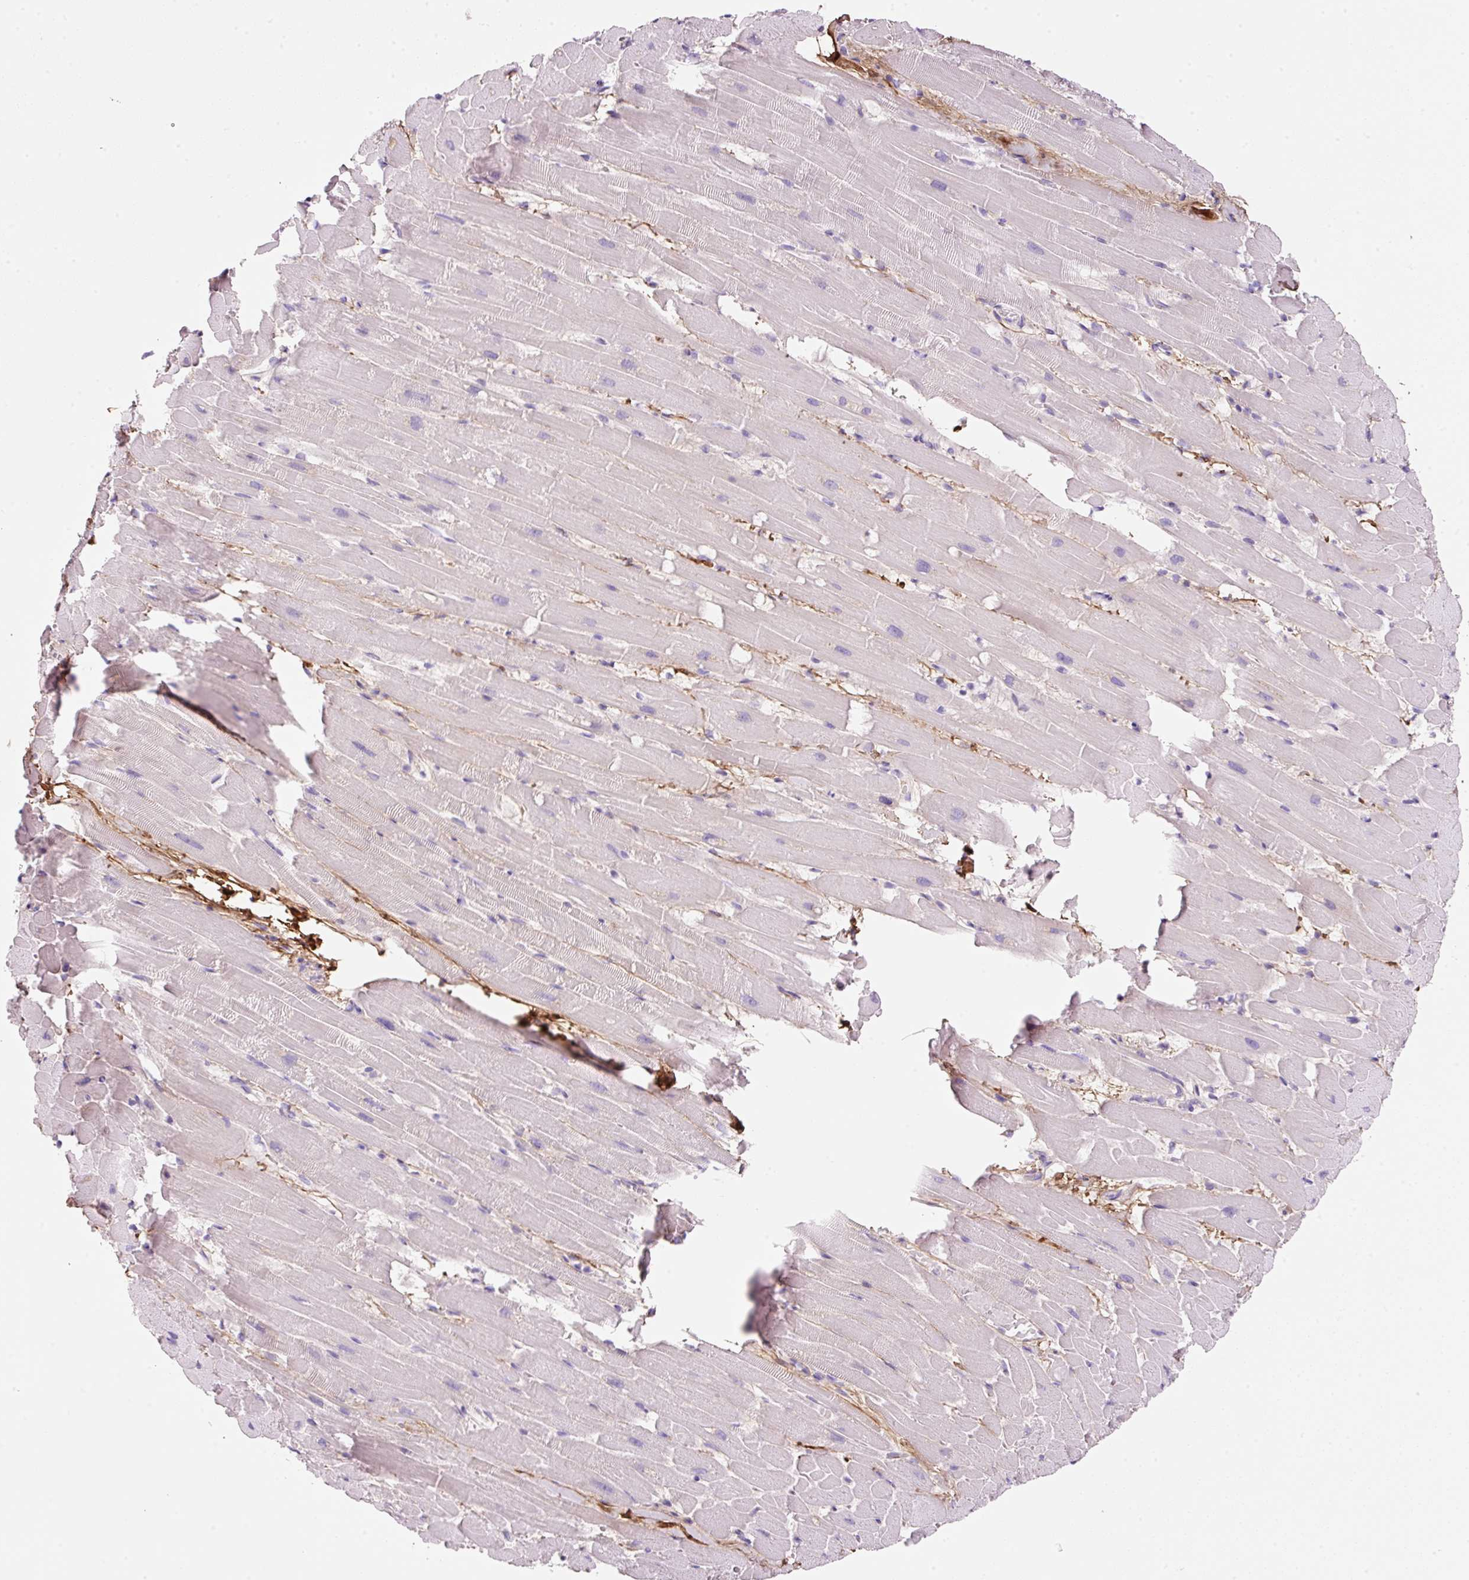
{"staining": {"intensity": "negative", "quantity": "none", "location": "none"}, "tissue": "heart muscle", "cell_type": "Cardiomyocytes", "image_type": "normal", "snomed": [{"axis": "morphology", "description": "Normal tissue, NOS"}, {"axis": "topography", "description": "Heart"}], "caption": "This image is of unremarkable heart muscle stained with immunohistochemistry (IHC) to label a protein in brown with the nuclei are counter-stained blue. There is no expression in cardiomyocytes.", "gene": "SOS2", "patient": {"sex": "male", "age": 37}}